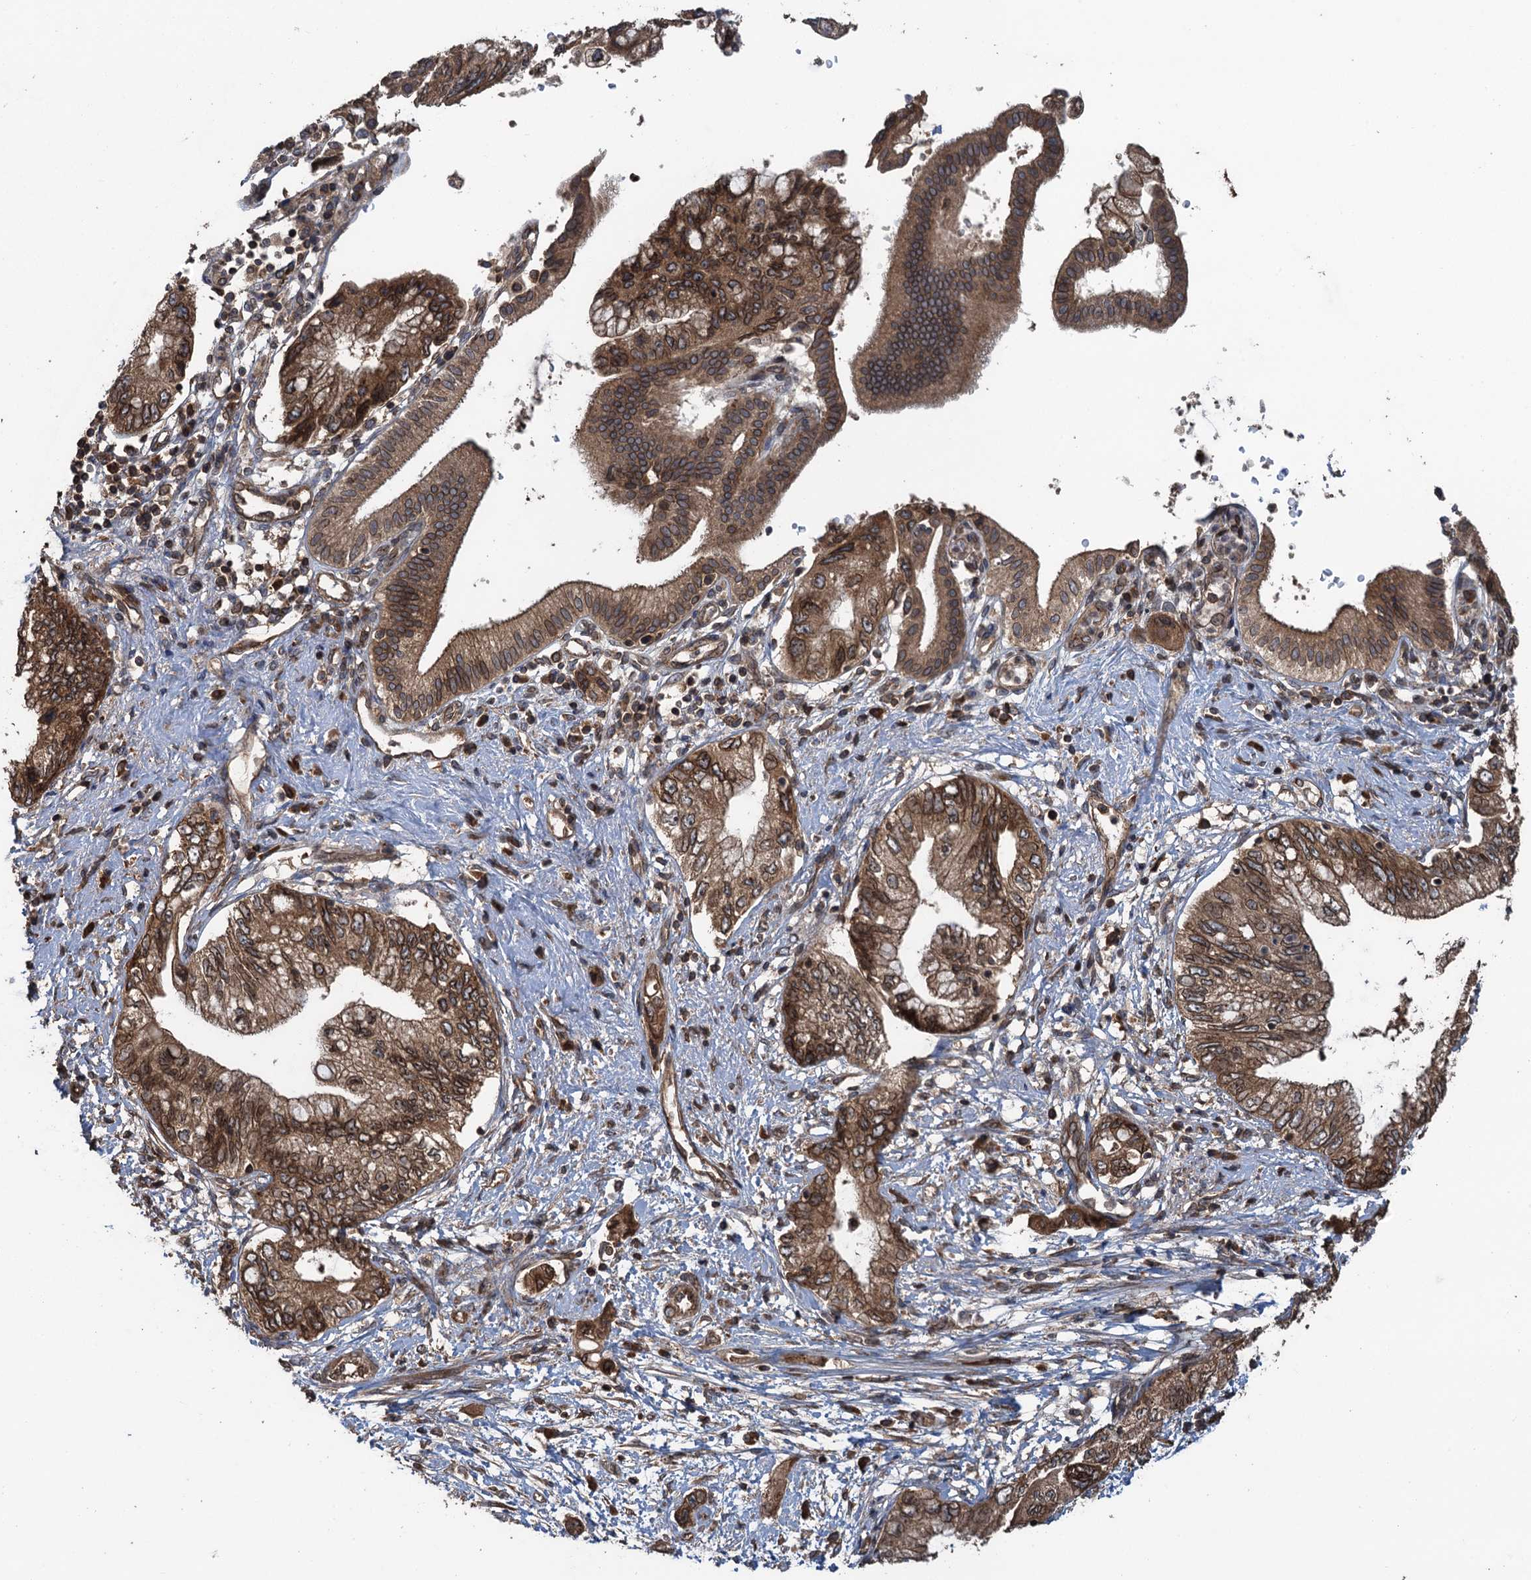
{"staining": {"intensity": "moderate", "quantity": ">75%", "location": "cytoplasmic/membranous,nuclear"}, "tissue": "pancreatic cancer", "cell_type": "Tumor cells", "image_type": "cancer", "snomed": [{"axis": "morphology", "description": "Adenocarcinoma, NOS"}, {"axis": "topography", "description": "Pancreas"}], "caption": "The immunohistochemical stain highlights moderate cytoplasmic/membranous and nuclear positivity in tumor cells of pancreatic cancer tissue.", "gene": "GLE1", "patient": {"sex": "female", "age": 73}}